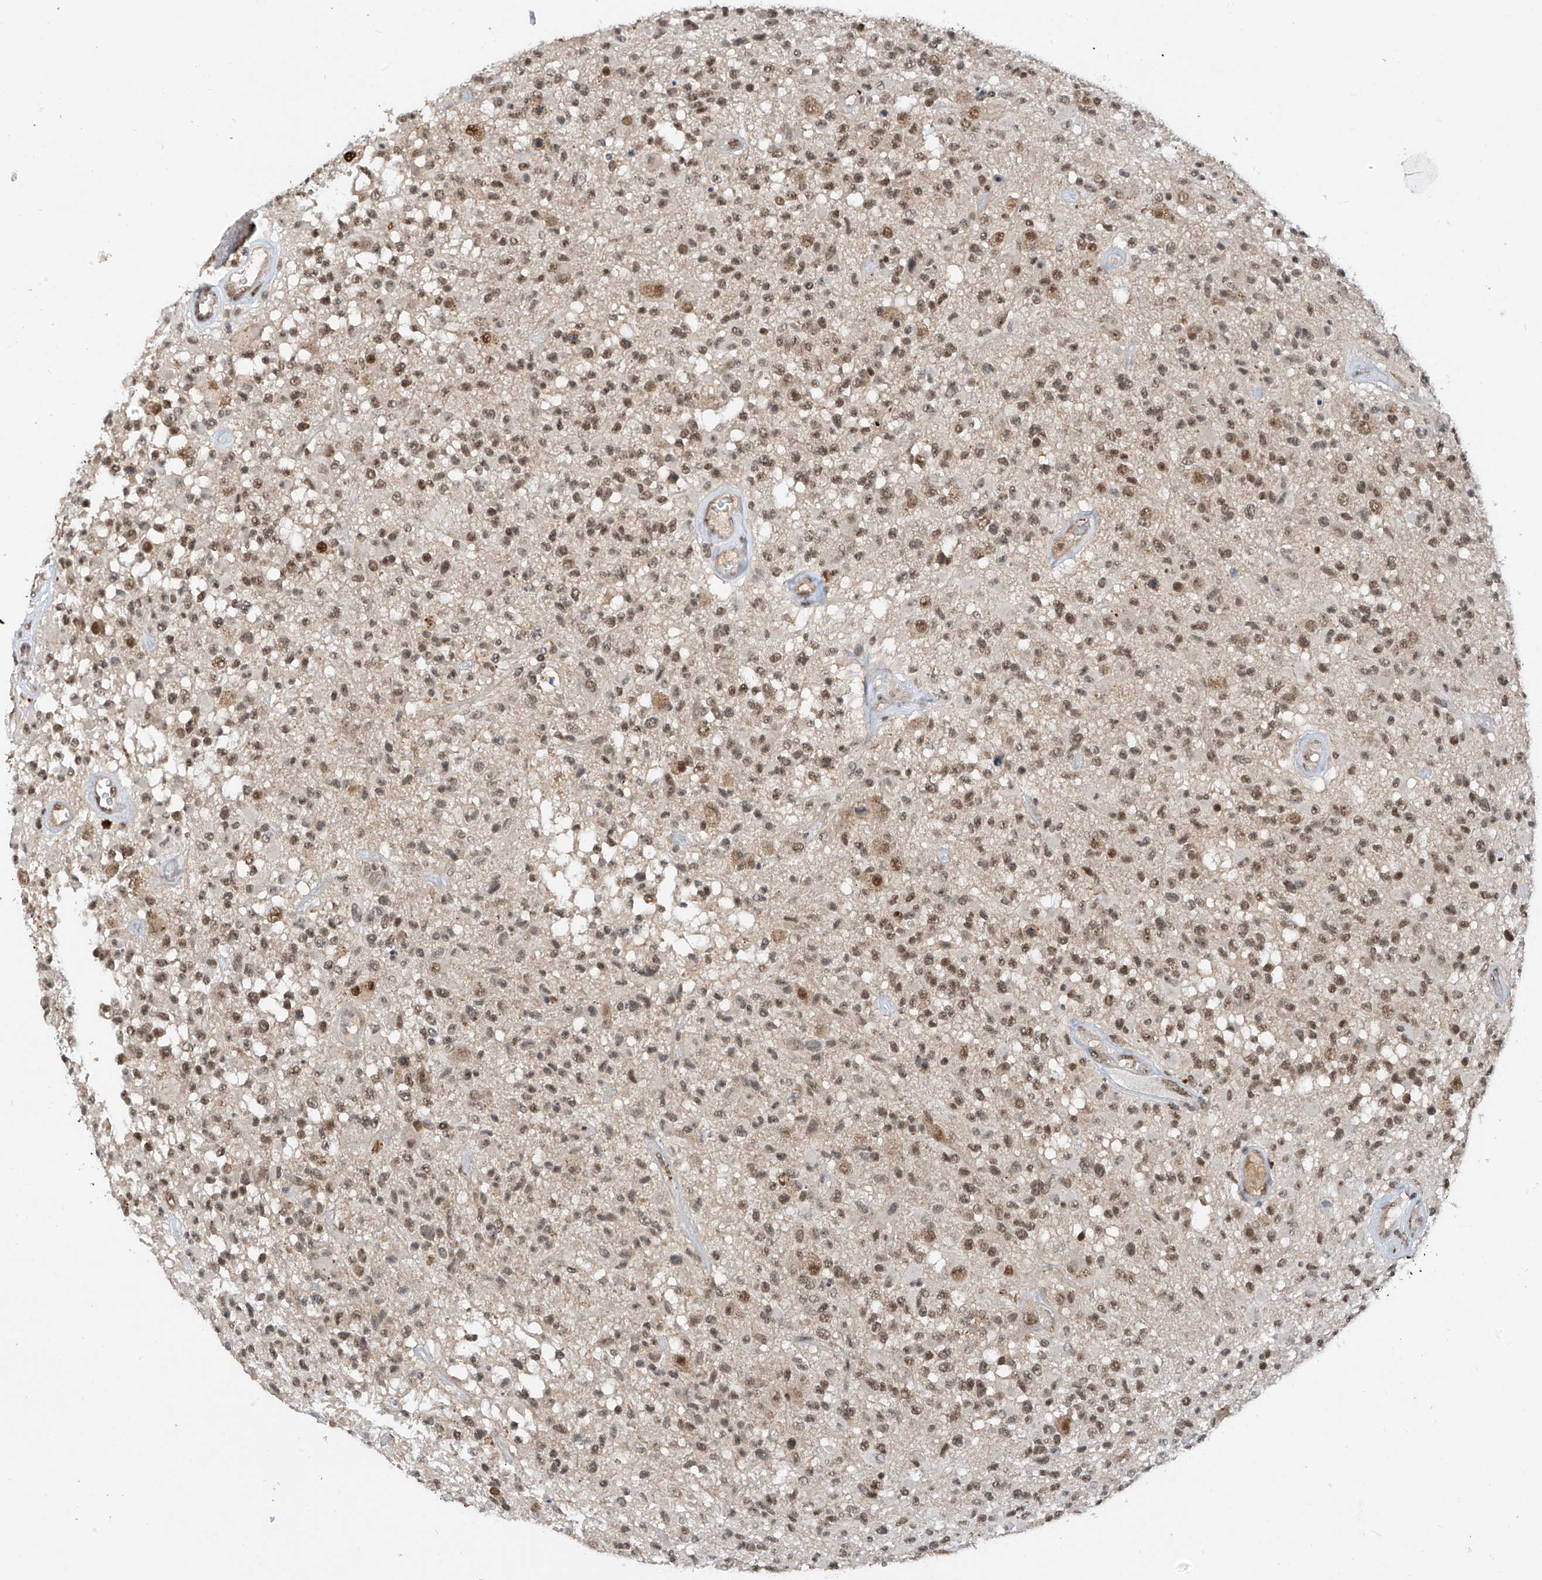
{"staining": {"intensity": "moderate", "quantity": ">75%", "location": "nuclear"}, "tissue": "glioma", "cell_type": "Tumor cells", "image_type": "cancer", "snomed": [{"axis": "morphology", "description": "Glioma, malignant, High grade"}, {"axis": "morphology", "description": "Glioblastoma, NOS"}, {"axis": "topography", "description": "Brain"}], "caption": "Immunohistochemistry (IHC) (DAB) staining of glioma shows moderate nuclear protein staining in about >75% of tumor cells.", "gene": "RPAIN", "patient": {"sex": "male", "age": 60}}